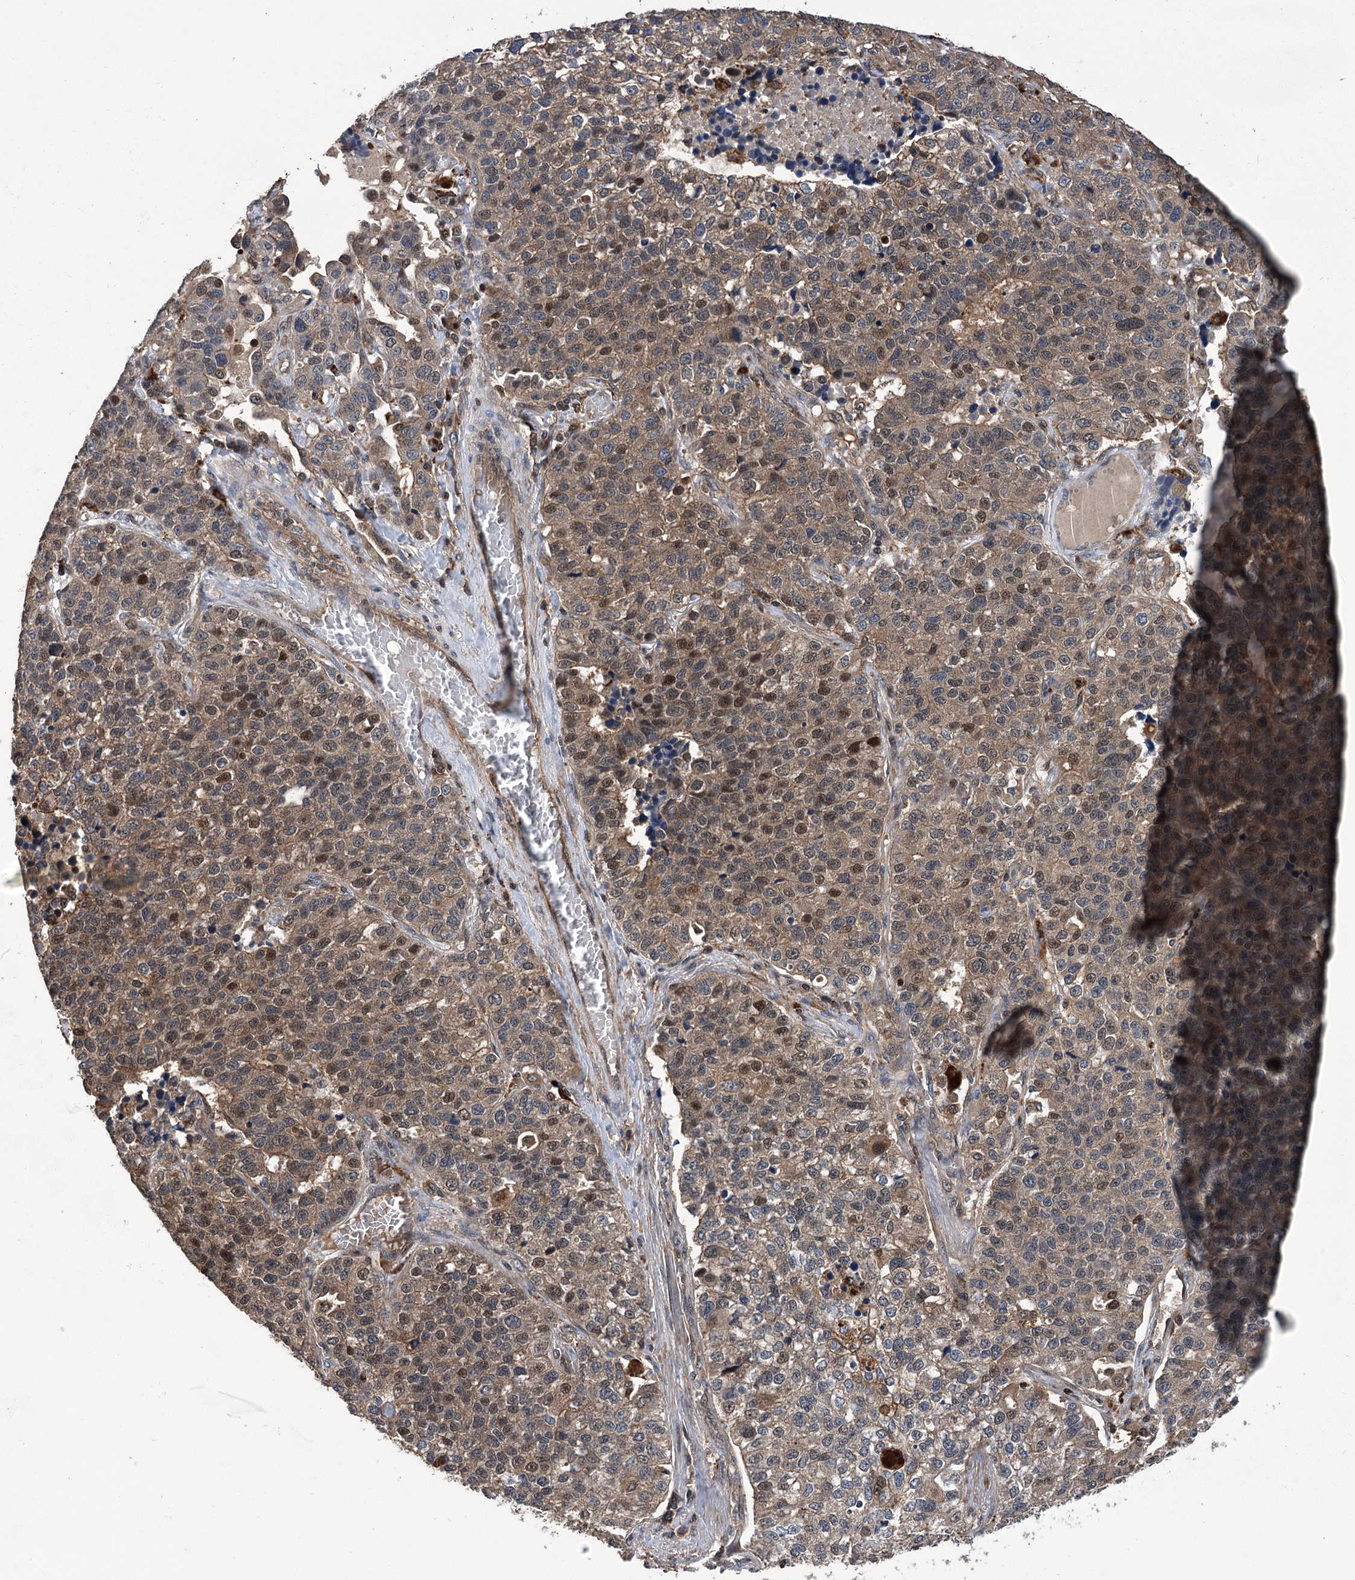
{"staining": {"intensity": "moderate", "quantity": "<25%", "location": "cytoplasmic/membranous,nuclear"}, "tissue": "lung cancer", "cell_type": "Tumor cells", "image_type": "cancer", "snomed": [{"axis": "morphology", "description": "Adenocarcinoma, NOS"}, {"axis": "topography", "description": "Lung"}], "caption": "IHC image of neoplastic tissue: human lung adenocarcinoma stained using immunohistochemistry exhibits low levels of moderate protein expression localized specifically in the cytoplasmic/membranous and nuclear of tumor cells, appearing as a cytoplasmic/membranous and nuclear brown color.", "gene": "DPP3", "patient": {"sex": "male", "age": 49}}